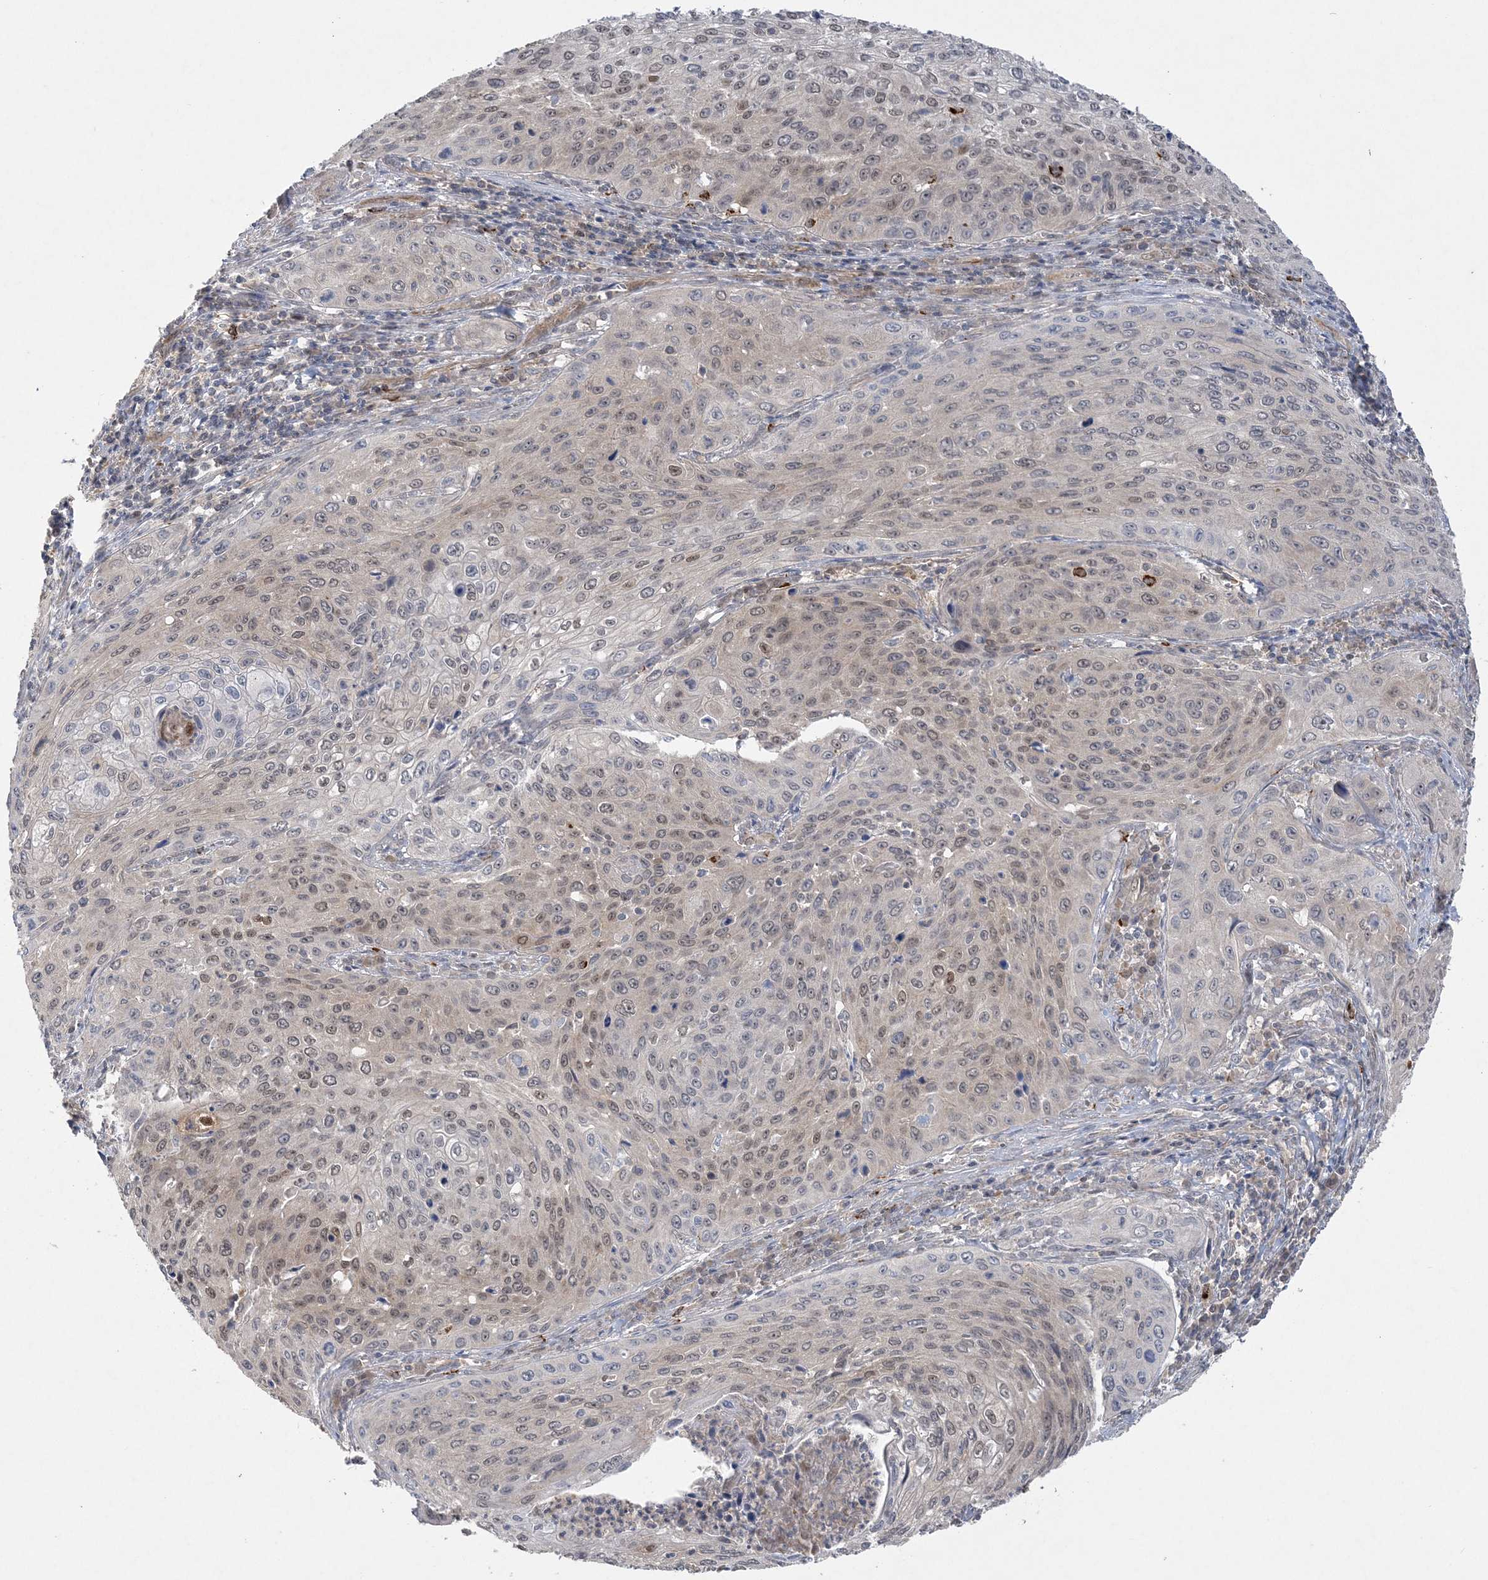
{"staining": {"intensity": "weak", "quantity": "25%-75%", "location": "nuclear"}, "tissue": "cervical cancer", "cell_type": "Tumor cells", "image_type": "cancer", "snomed": [{"axis": "morphology", "description": "Squamous cell carcinoma, NOS"}, {"axis": "topography", "description": "Cervix"}], "caption": "About 25%-75% of tumor cells in human cervical cancer show weak nuclear protein staining as visualized by brown immunohistochemical staining.", "gene": "INPP1", "patient": {"sex": "female", "age": 32}}